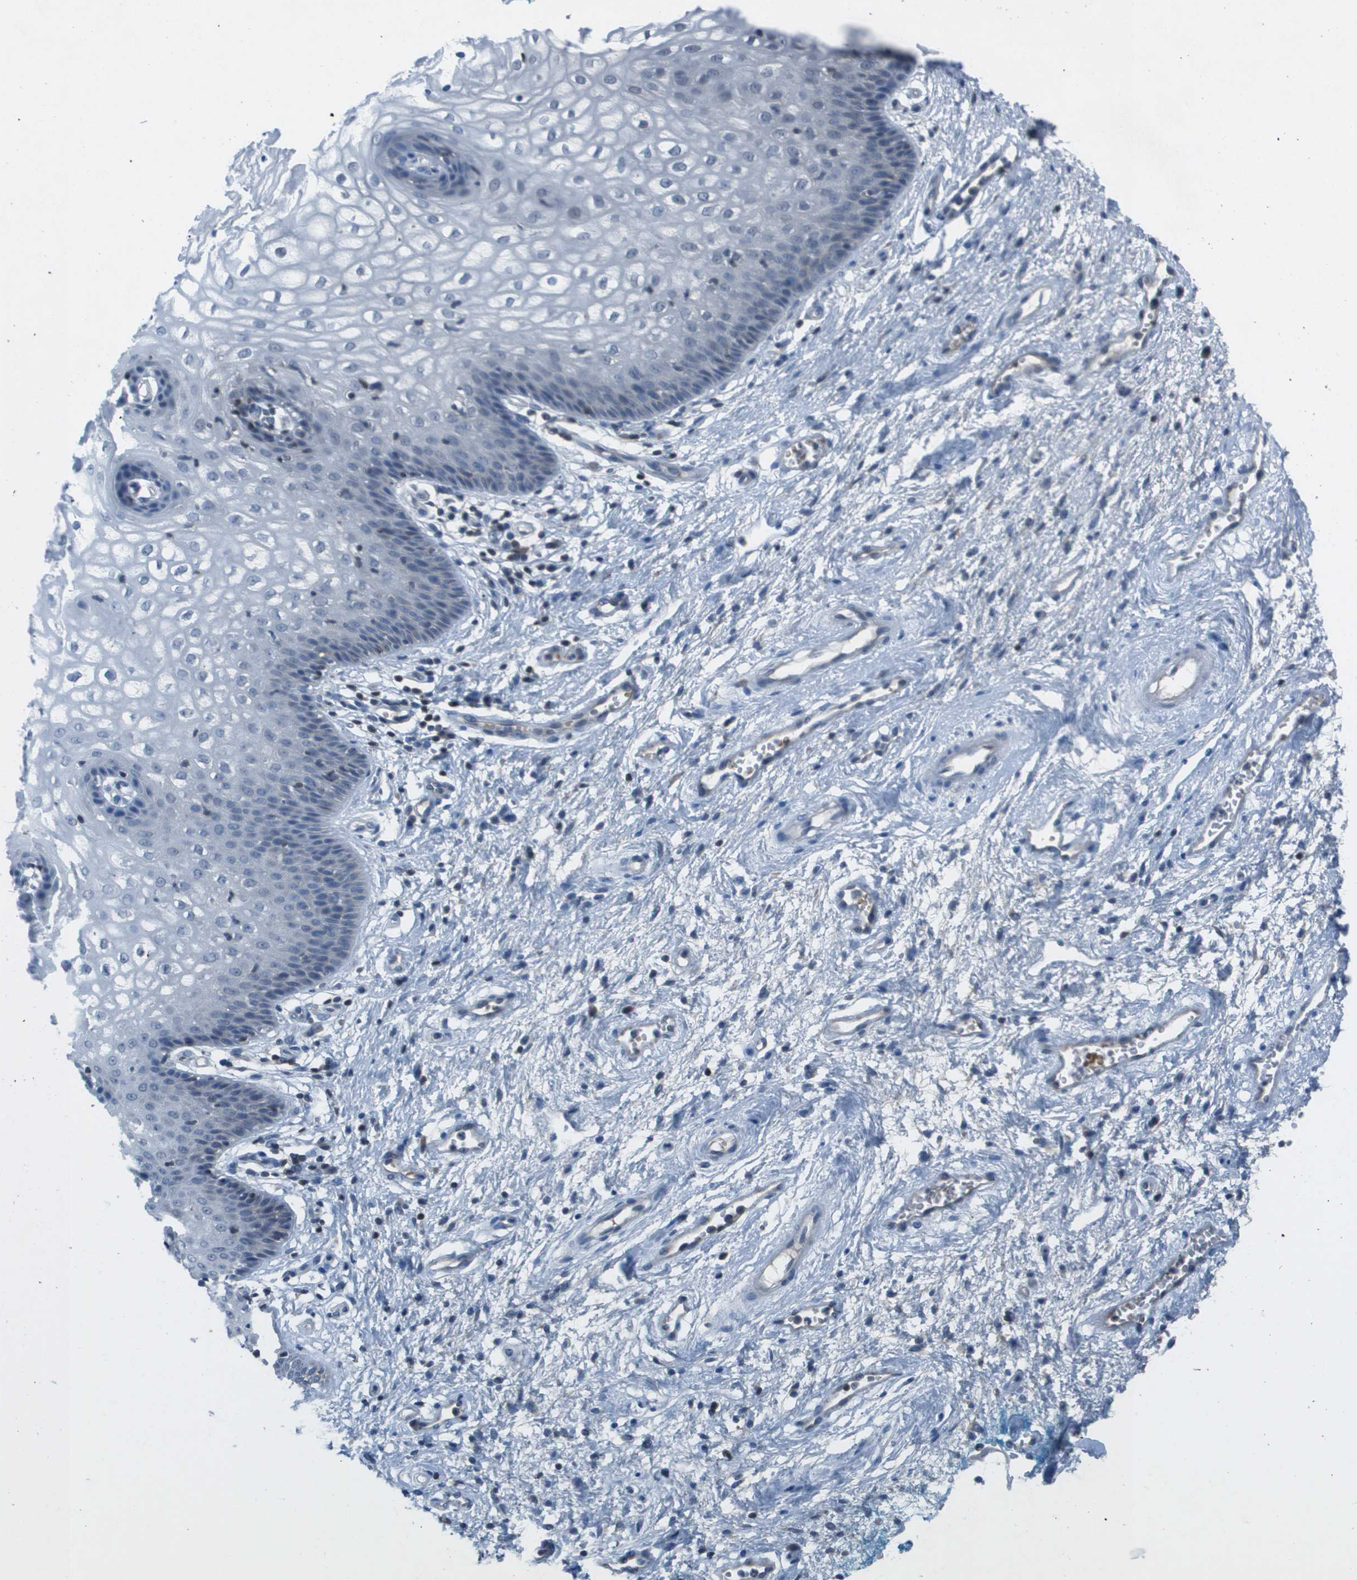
{"staining": {"intensity": "negative", "quantity": "none", "location": "none"}, "tissue": "vagina", "cell_type": "Squamous epithelial cells", "image_type": "normal", "snomed": [{"axis": "morphology", "description": "Normal tissue, NOS"}, {"axis": "topography", "description": "Vagina"}], "caption": "Immunohistochemistry micrograph of unremarkable vagina: vagina stained with DAB demonstrates no significant protein staining in squamous epithelial cells.", "gene": "CAMK4", "patient": {"sex": "female", "age": 34}}